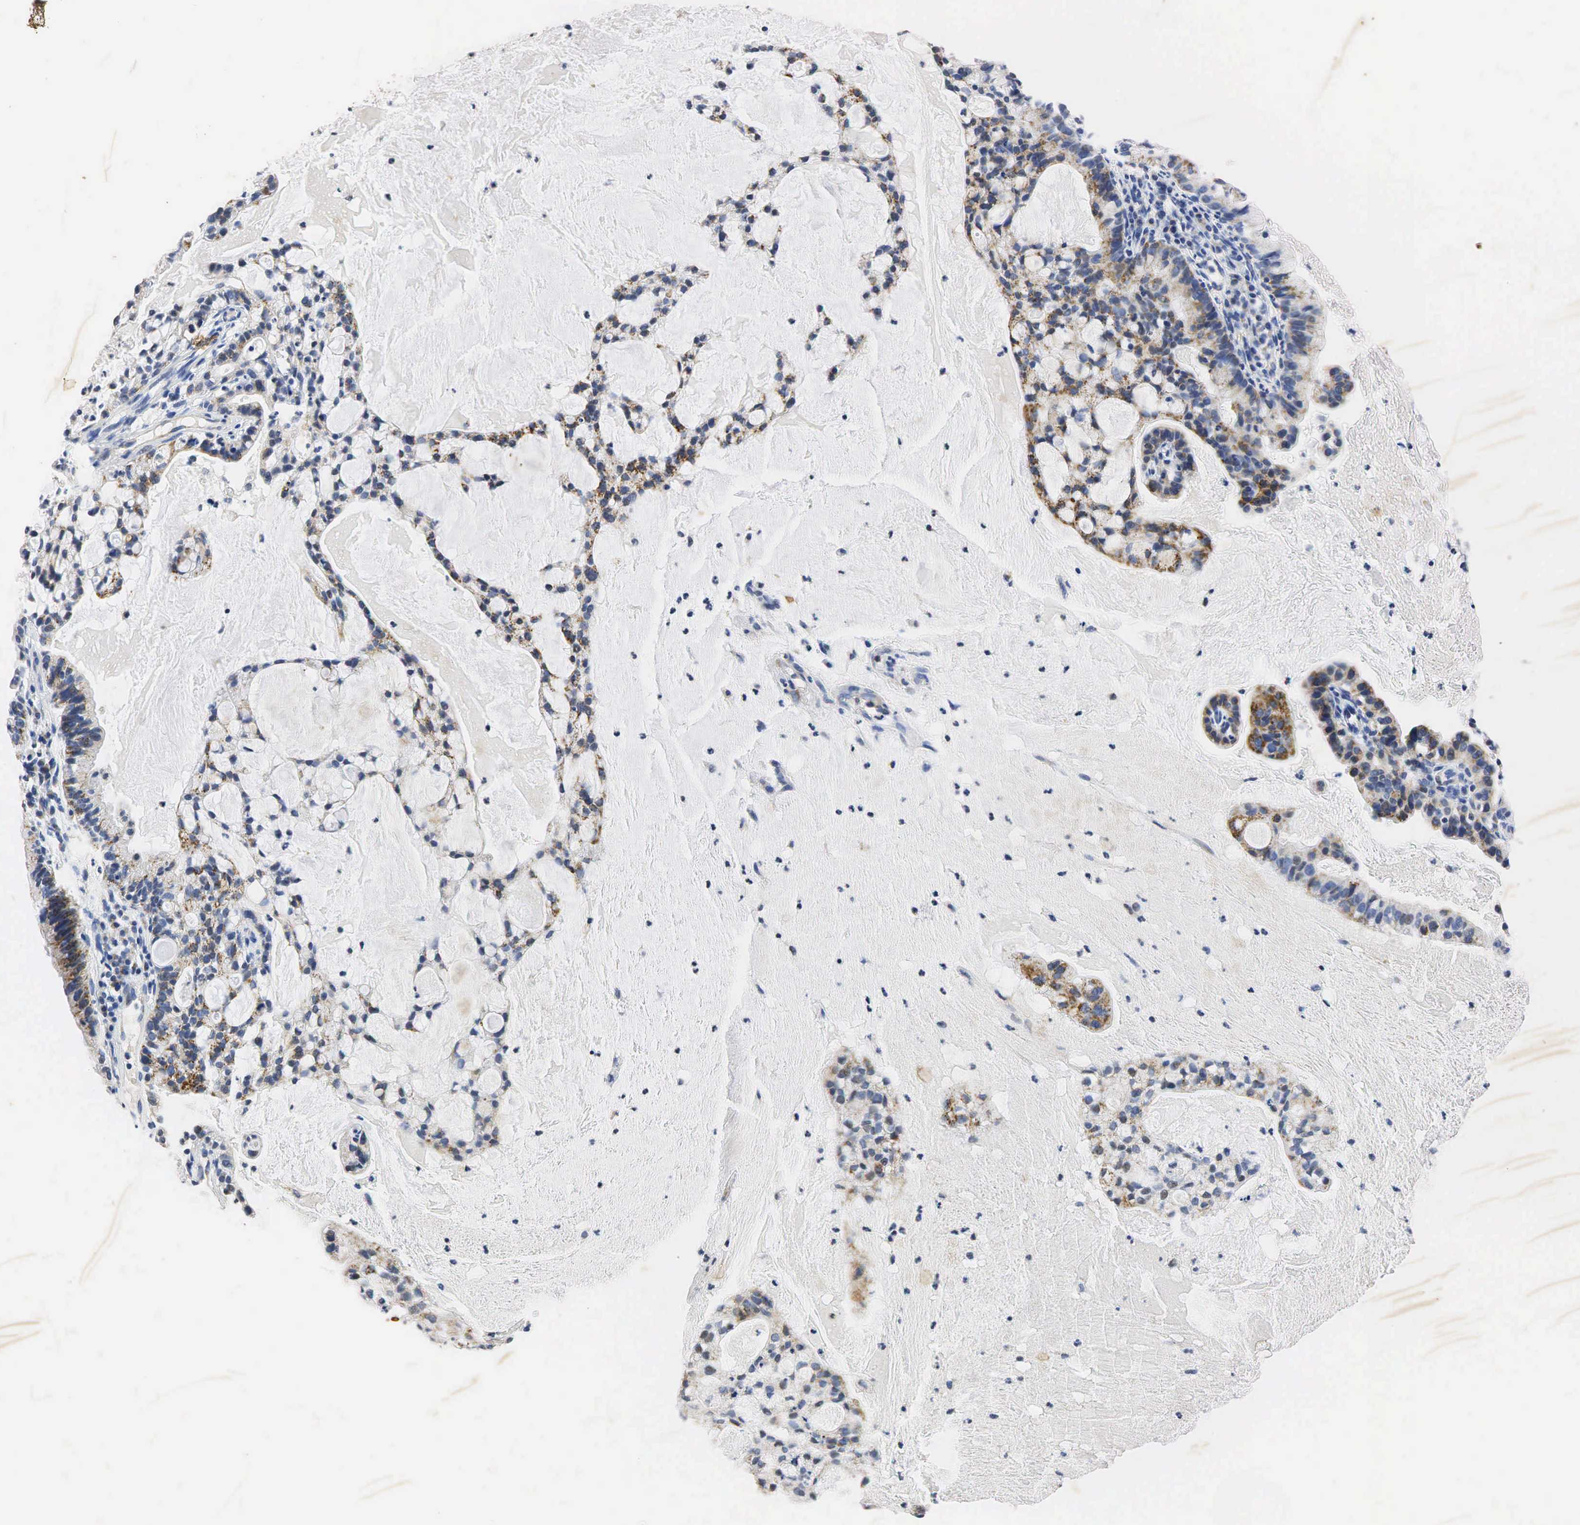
{"staining": {"intensity": "weak", "quantity": "25%-75%", "location": "cytoplasmic/membranous"}, "tissue": "cervical cancer", "cell_type": "Tumor cells", "image_type": "cancer", "snomed": [{"axis": "morphology", "description": "Adenocarcinoma, NOS"}, {"axis": "topography", "description": "Cervix"}], "caption": "This photomicrograph demonstrates IHC staining of human cervical cancer (adenocarcinoma), with low weak cytoplasmic/membranous staining in about 25%-75% of tumor cells.", "gene": "SYP", "patient": {"sex": "female", "age": 41}}